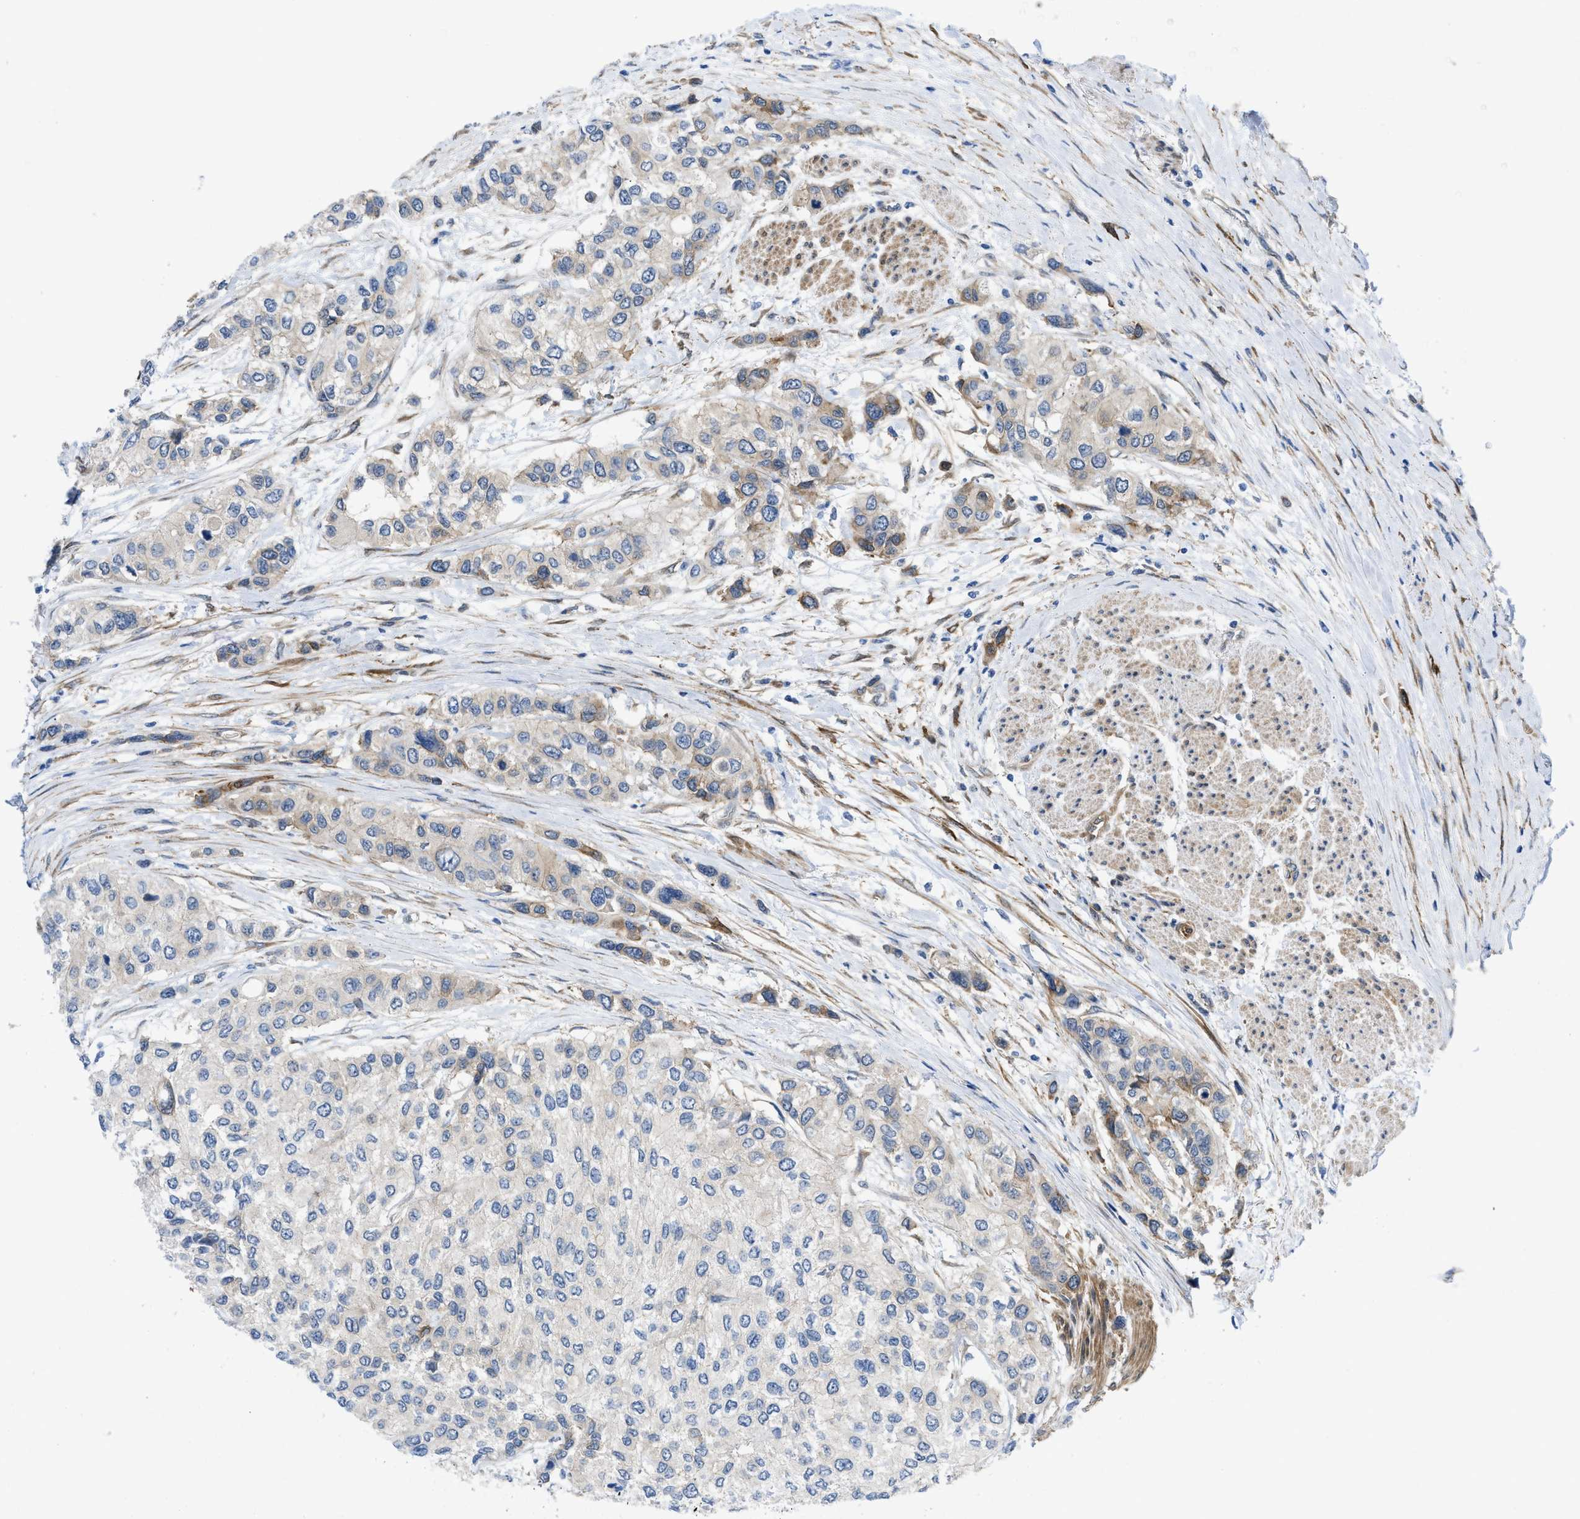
{"staining": {"intensity": "moderate", "quantity": "<25%", "location": "cytoplasmic/membranous"}, "tissue": "urothelial cancer", "cell_type": "Tumor cells", "image_type": "cancer", "snomed": [{"axis": "morphology", "description": "Urothelial carcinoma, High grade"}, {"axis": "topography", "description": "Urinary bladder"}], "caption": "Human urothelial carcinoma (high-grade) stained for a protein (brown) demonstrates moderate cytoplasmic/membranous positive positivity in approximately <25% of tumor cells.", "gene": "PDLIM5", "patient": {"sex": "female", "age": 56}}